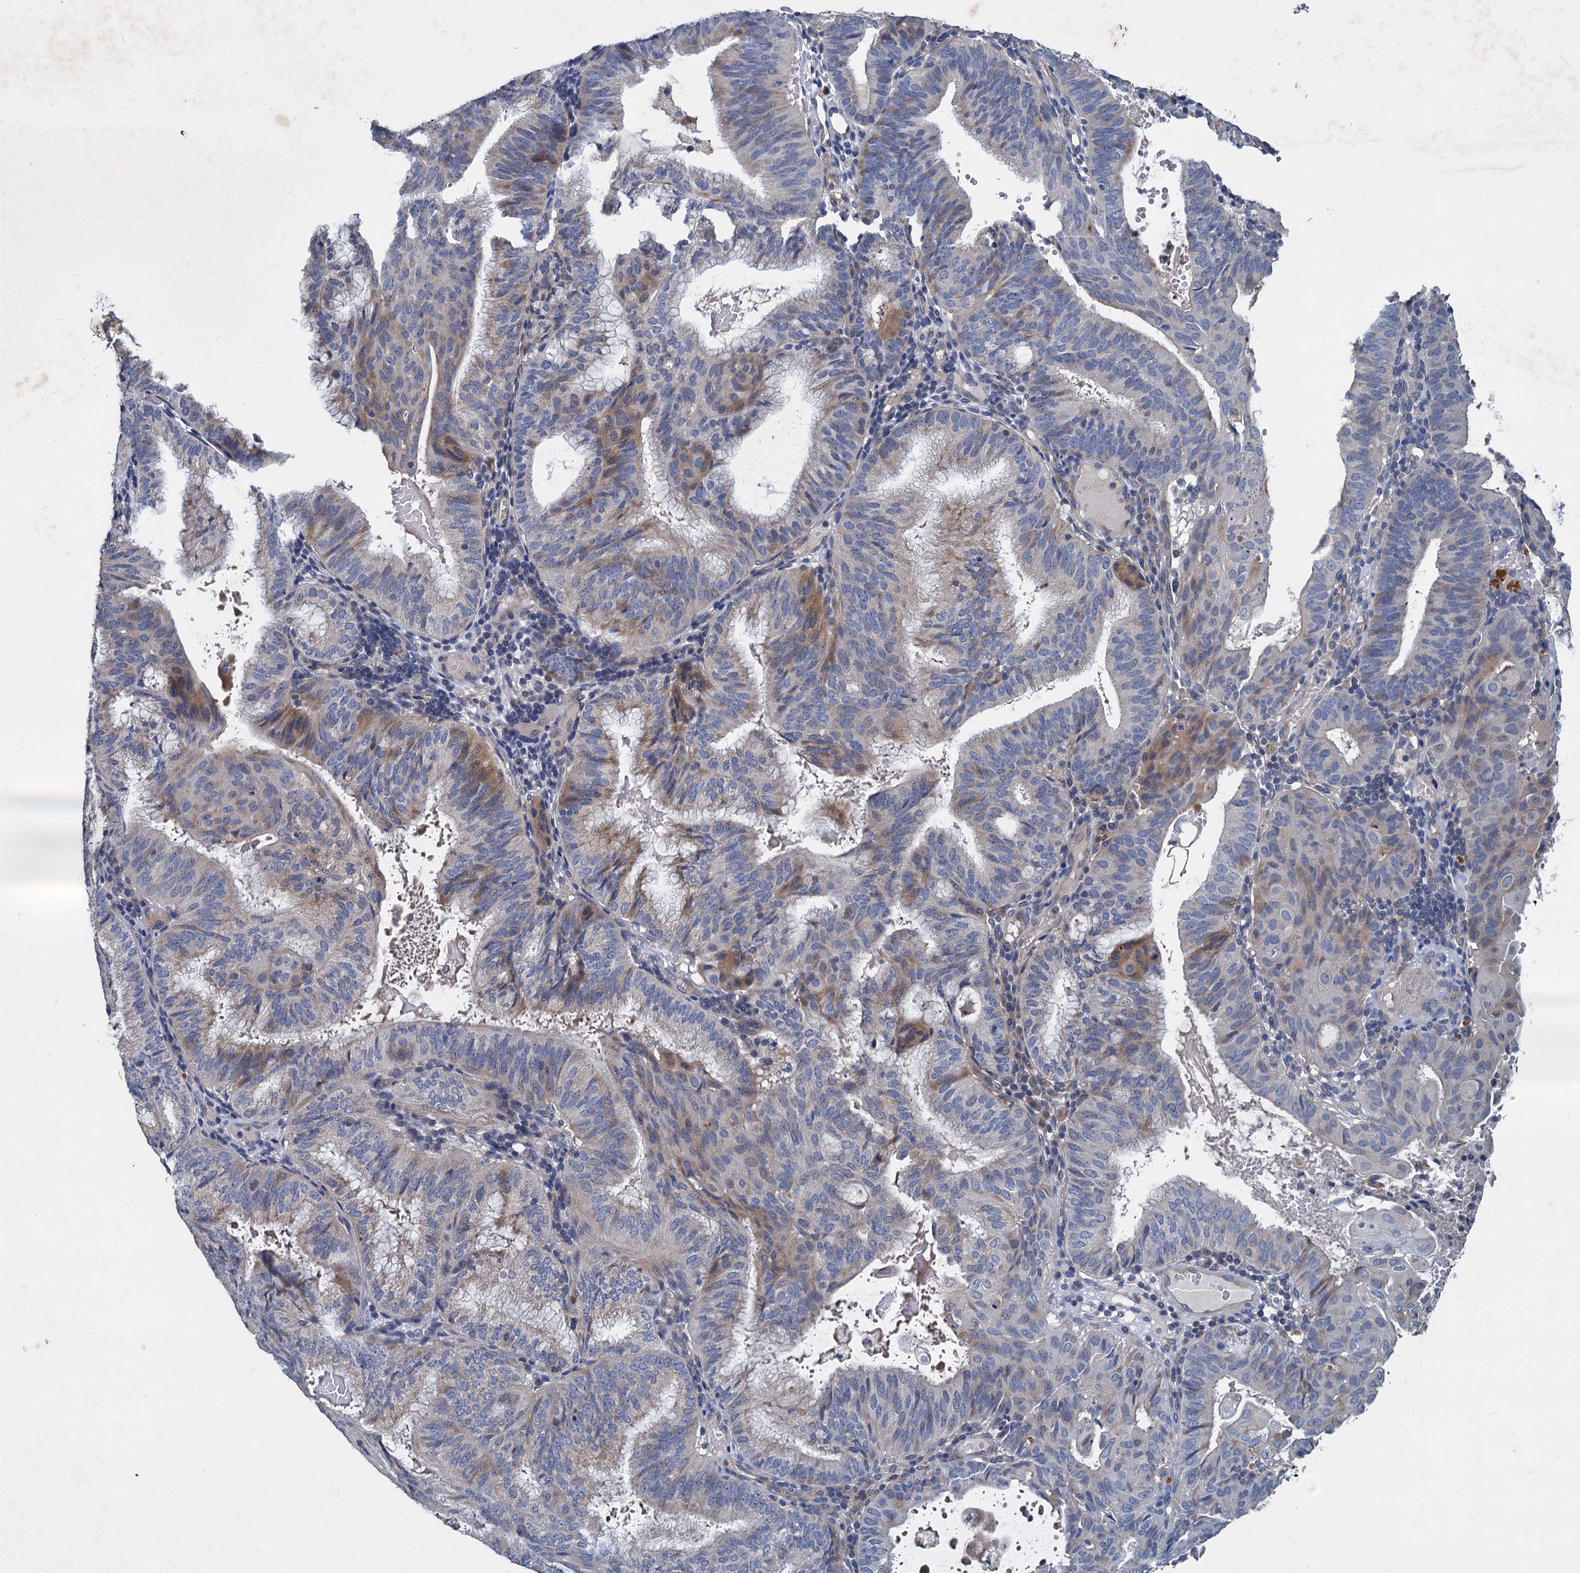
{"staining": {"intensity": "weak", "quantity": "<25%", "location": "cytoplasmic/membranous"}, "tissue": "endometrial cancer", "cell_type": "Tumor cells", "image_type": "cancer", "snomed": [{"axis": "morphology", "description": "Adenocarcinoma, NOS"}, {"axis": "topography", "description": "Endometrium"}], "caption": "Photomicrograph shows no significant protein expression in tumor cells of adenocarcinoma (endometrial).", "gene": "SLC2A7", "patient": {"sex": "female", "age": 49}}